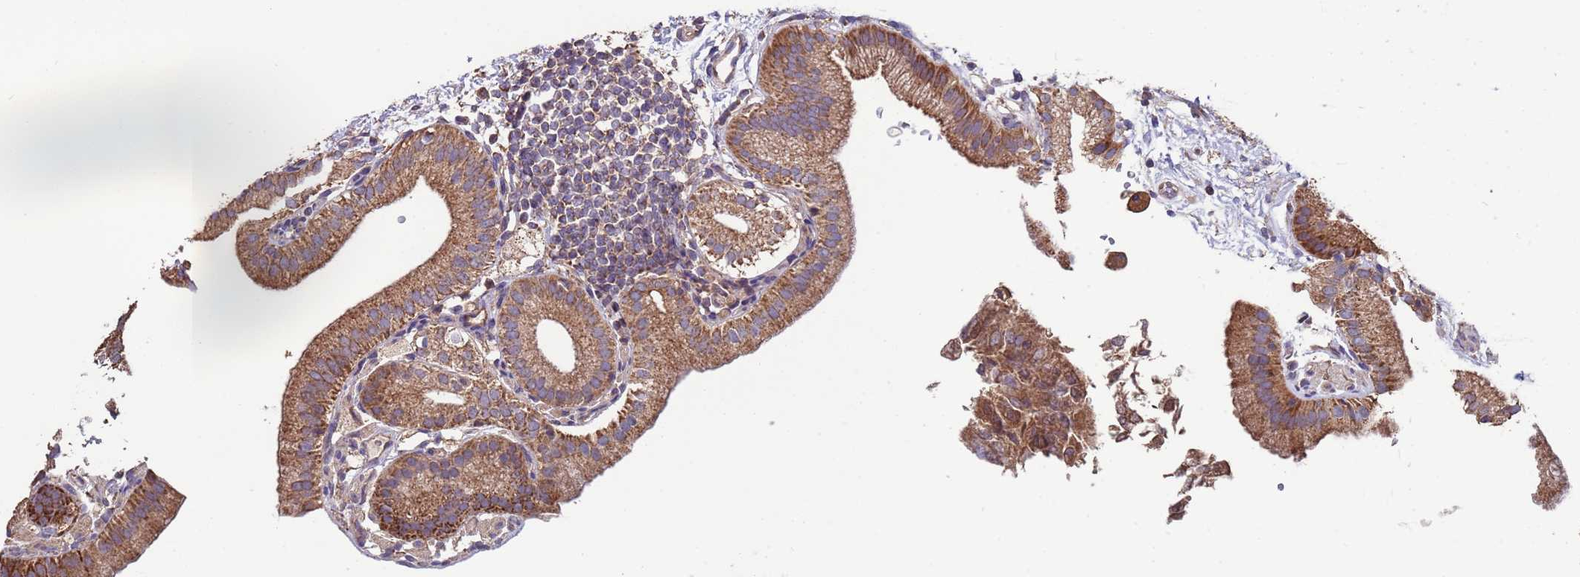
{"staining": {"intensity": "strong", "quantity": ">75%", "location": "cytoplasmic/membranous"}, "tissue": "gallbladder", "cell_type": "Glandular cells", "image_type": "normal", "snomed": [{"axis": "morphology", "description": "Normal tissue, NOS"}, {"axis": "topography", "description": "Gallbladder"}], "caption": "Immunohistochemistry micrograph of normal gallbladder stained for a protein (brown), which shows high levels of strong cytoplasmic/membranous positivity in approximately >75% of glandular cells.", "gene": "EEF1AKMT1", "patient": {"sex": "male", "age": 55}}